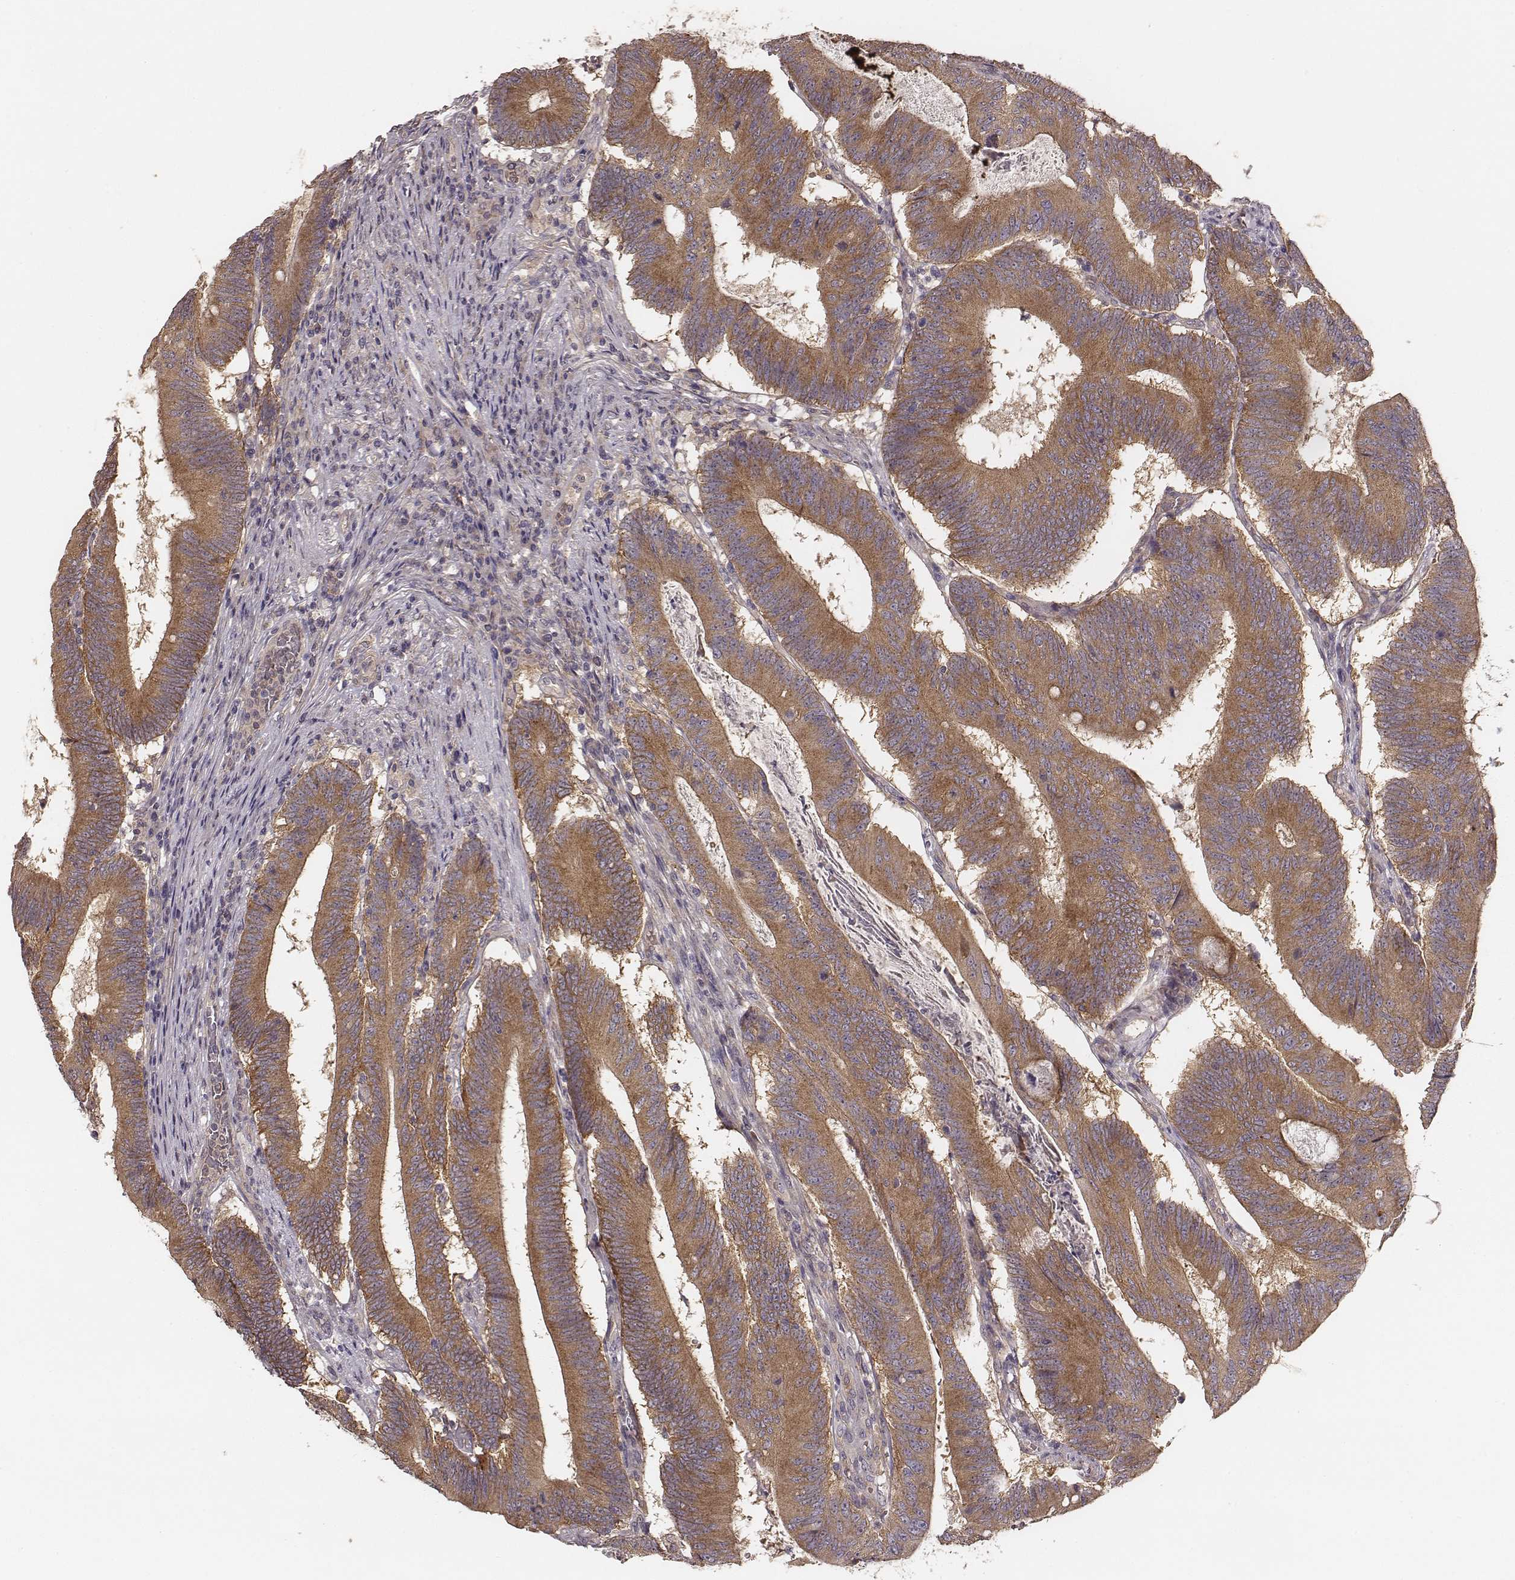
{"staining": {"intensity": "moderate", "quantity": ">75%", "location": "cytoplasmic/membranous"}, "tissue": "colorectal cancer", "cell_type": "Tumor cells", "image_type": "cancer", "snomed": [{"axis": "morphology", "description": "Adenocarcinoma, NOS"}, {"axis": "topography", "description": "Colon"}], "caption": "A medium amount of moderate cytoplasmic/membranous positivity is identified in approximately >75% of tumor cells in colorectal cancer (adenocarcinoma) tissue.", "gene": "VPS26A", "patient": {"sex": "female", "age": 70}}